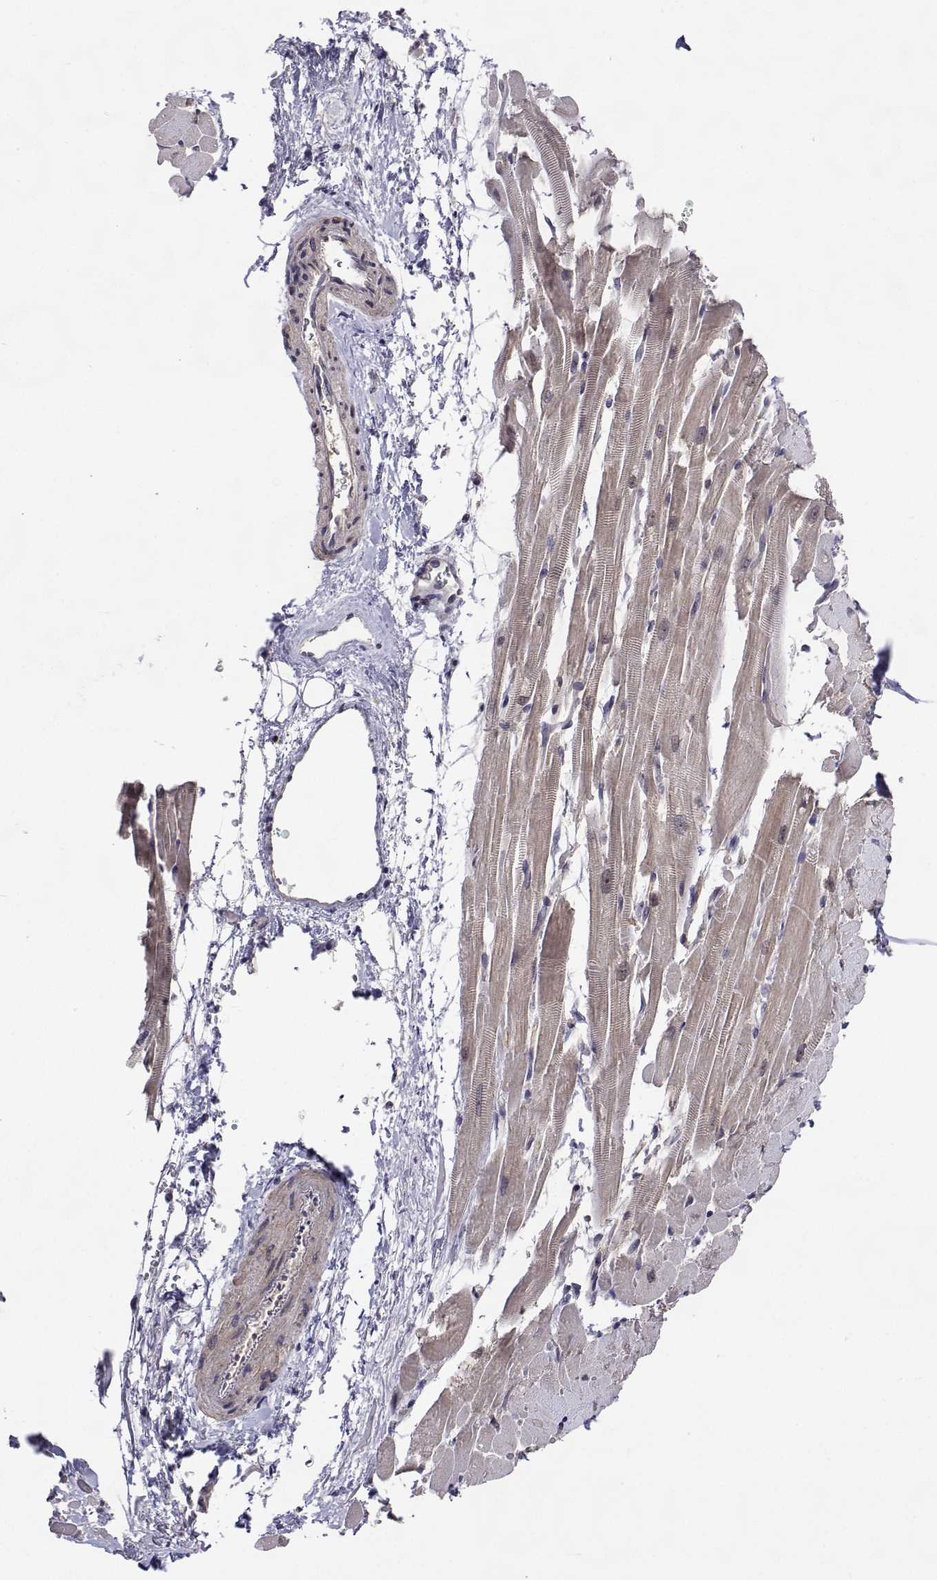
{"staining": {"intensity": "weak", "quantity": "25%-75%", "location": "cytoplasmic/membranous,nuclear"}, "tissue": "heart muscle", "cell_type": "Cardiomyocytes", "image_type": "normal", "snomed": [{"axis": "morphology", "description": "Normal tissue, NOS"}, {"axis": "topography", "description": "Heart"}], "caption": "High-power microscopy captured an immunohistochemistry micrograph of normal heart muscle, revealing weak cytoplasmic/membranous,nuclear staining in approximately 25%-75% of cardiomyocytes.", "gene": "NHP2", "patient": {"sex": "male", "age": 37}}